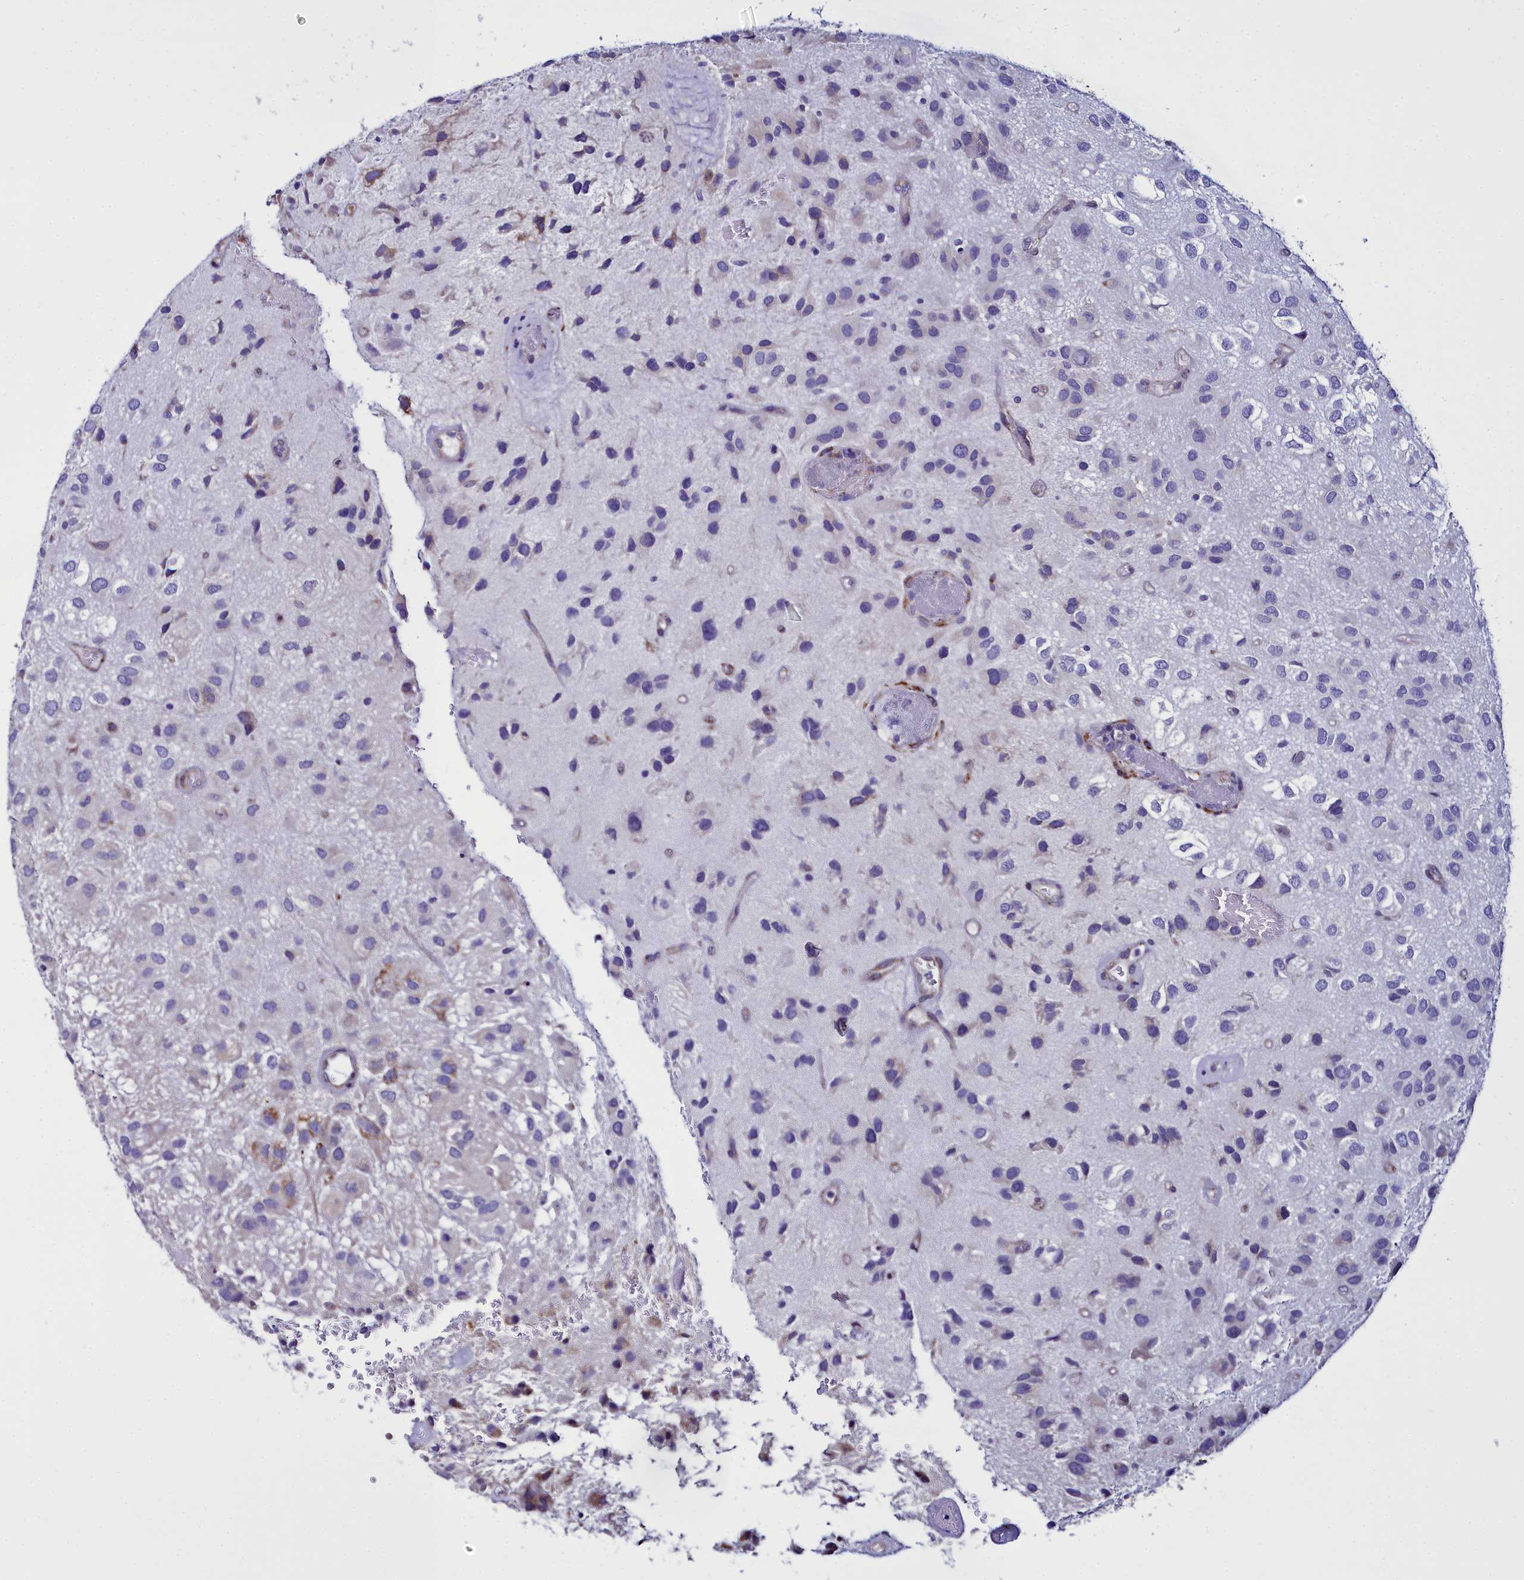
{"staining": {"intensity": "negative", "quantity": "none", "location": "none"}, "tissue": "glioma", "cell_type": "Tumor cells", "image_type": "cancer", "snomed": [{"axis": "morphology", "description": "Glioma, malignant, Low grade"}, {"axis": "topography", "description": "Brain"}], "caption": "IHC photomicrograph of neoplastic tissue: malignant glioma (low-grade) stained with DAB (3,3'-diaminobenzidine) reveals no significant protein positivity in tumor cells.", "gene": "TXNDC5", "patient": {"sex": "male", "age": 66}}